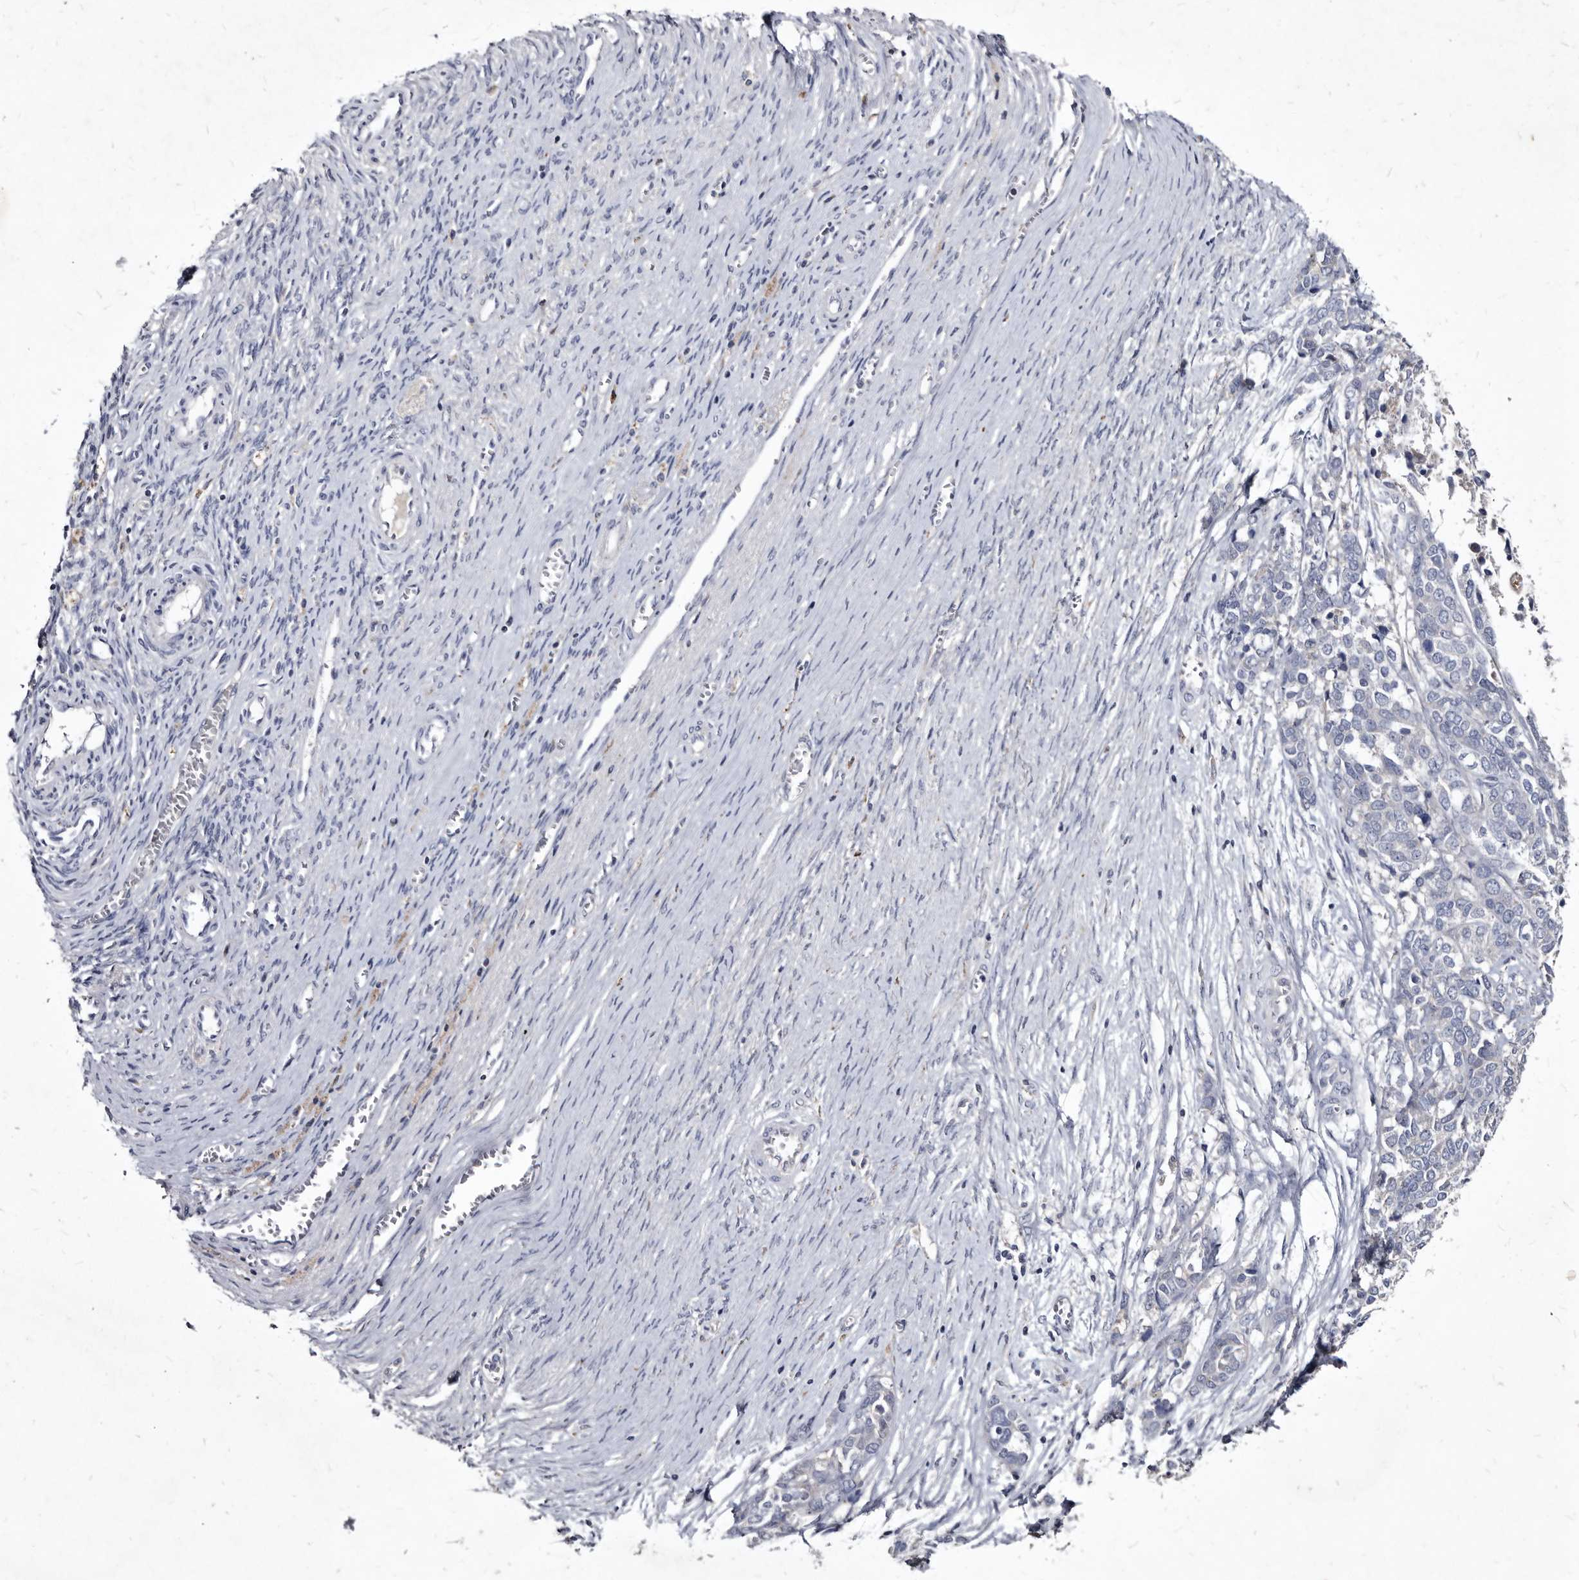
{"staining": {"intensity": "negative", "quantity": "none", "location": "none"}, "tissue": "ovarian cancer", "cell_type": "Tumor cells", "image_type": "cancer", "snomed": [{"axis": "morphology", "description": "Cystadenocarcinoma, serous, NOS"}, {"axis": "topography", "description": "Ovary"}], "caption": "The micrograph demonstrates no staining of tumor cells in ovarian cancer.", "gene": "SLC39A2", "patient": {"sex": "female", "age": 44}}